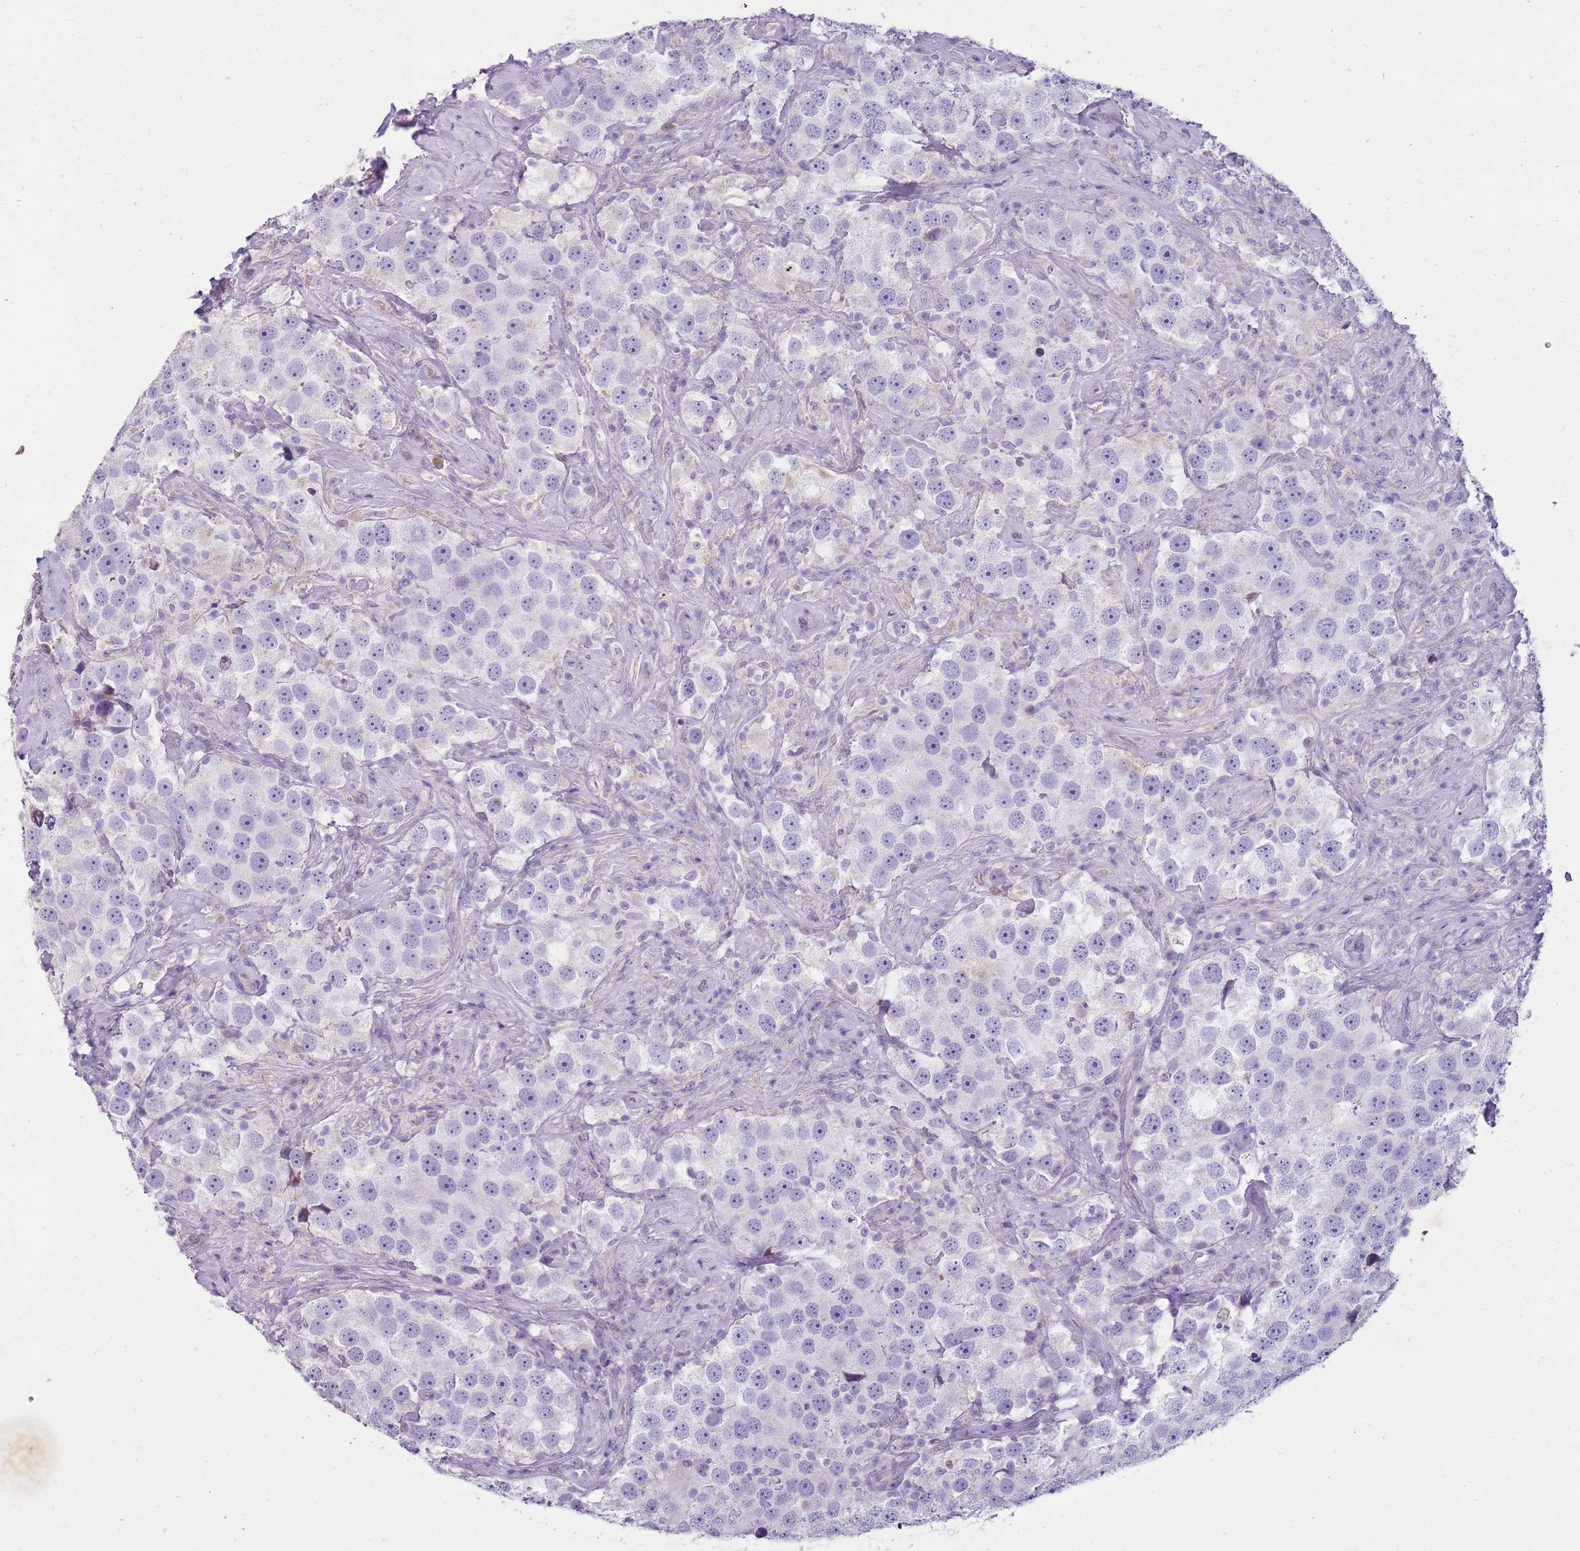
{"staining": {"intensity": "negative", "quantity": "none", "location": "none"}, "tissue": "testis cancer", "cell_type": "Tumor cells", "image_type": "cancer", "snomed": [{"axis": "morphology", "description": "Seminoma, NOS"}, {"axis": "topography", "description": "Testis"}], "caption": "The IHC micrograph has no significant positivity in tumor cells of testis cancer (seminoma) tissue.", "gene": "FABP2", "patient": {"sex": "male", "age": 49}}